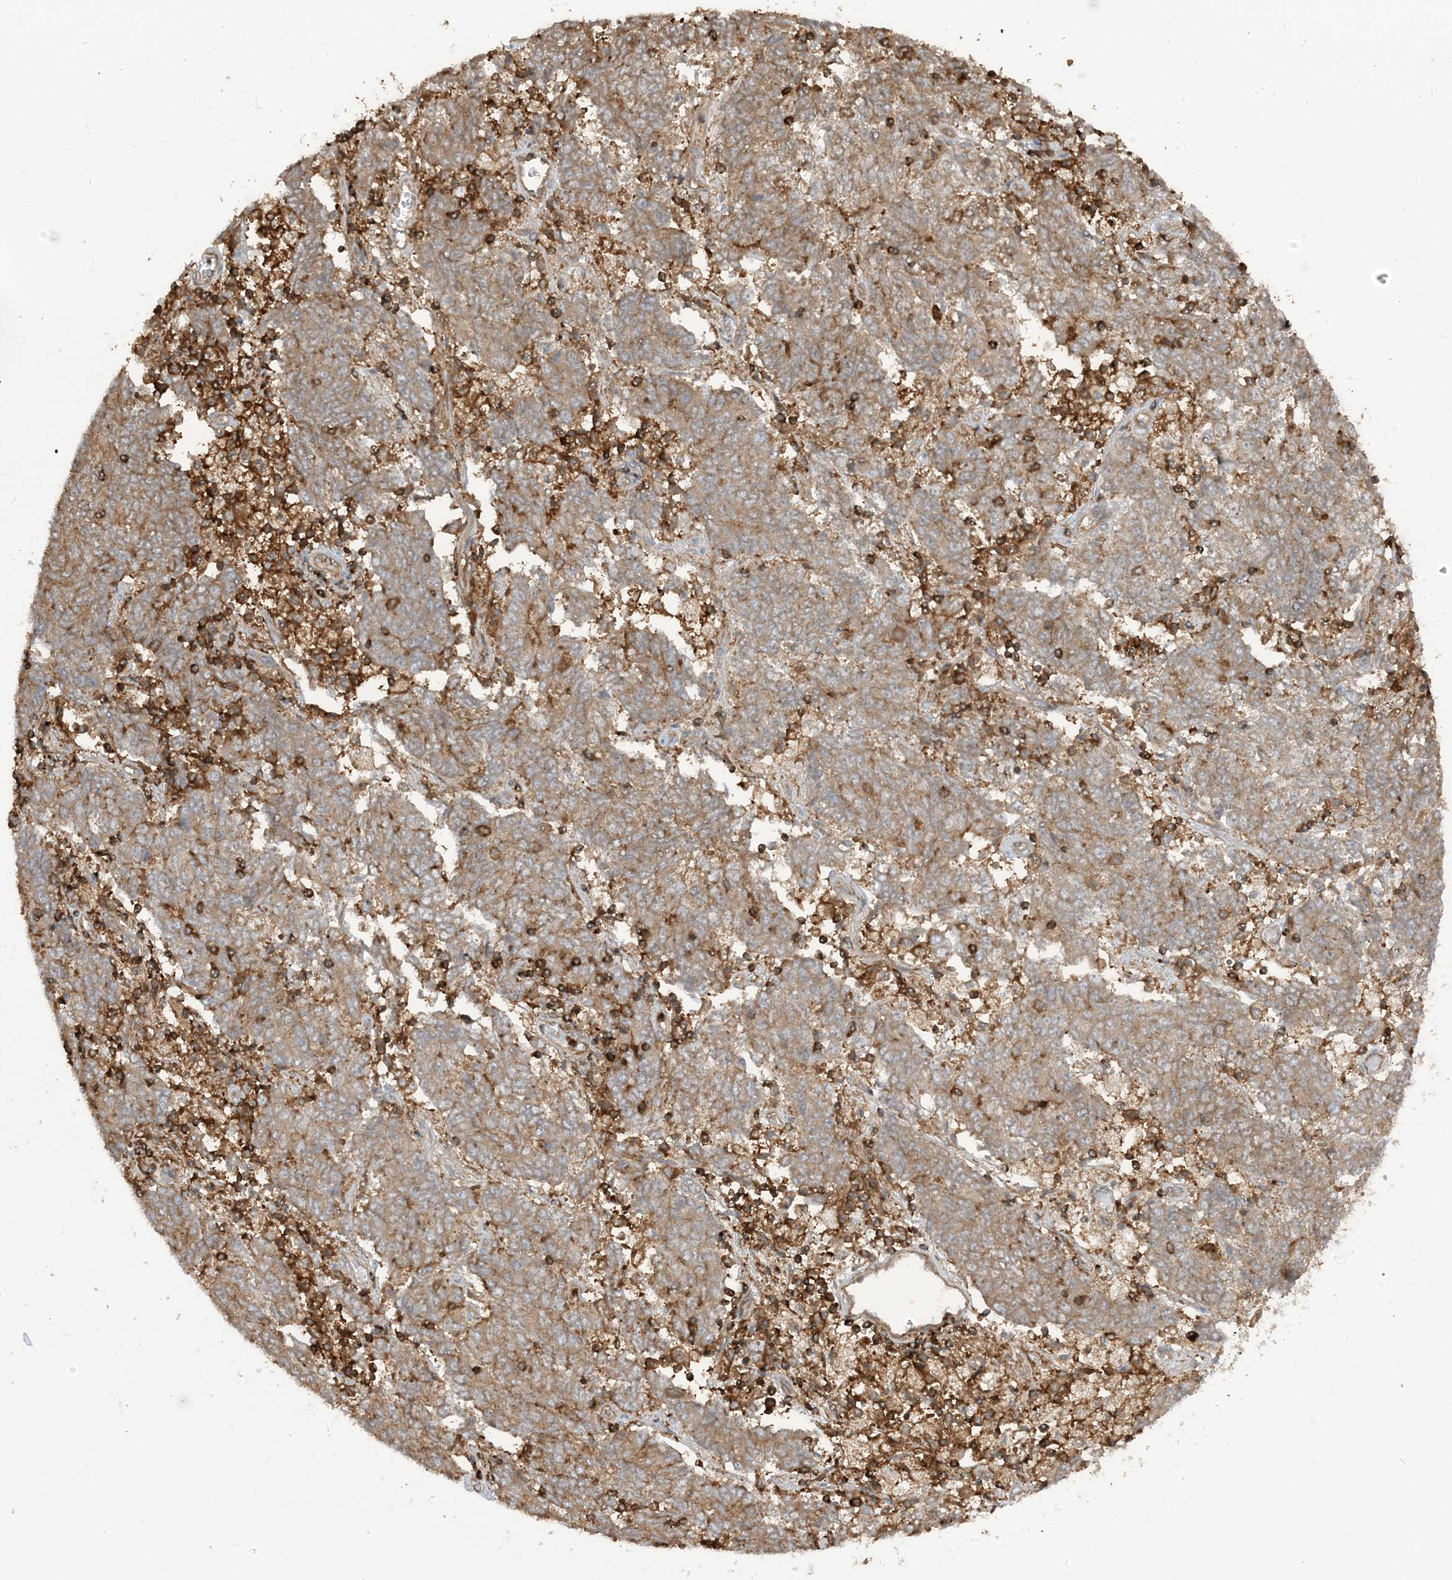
{"staining": {"intensity": "moderate", "quantity": ">75%", "location": "cytoplasmic/membranous"}, "tissue": "endometrial cancer", "cell_type": "Tumor cells", "image_type": "cancer", "snomed": [{"axis": "morphology", "description": "Adenocarcinoma, NOS"}, {"axis": "topography", "description": "Endometrium"}], "caption": "The image reveals staining of endometrial cancer, revealing moderate cytoplasmic/membranous protein expression (brown color) within tumor cells.", "gene": "CAPZB", "patient": {"sex": "female", "age": 80}}